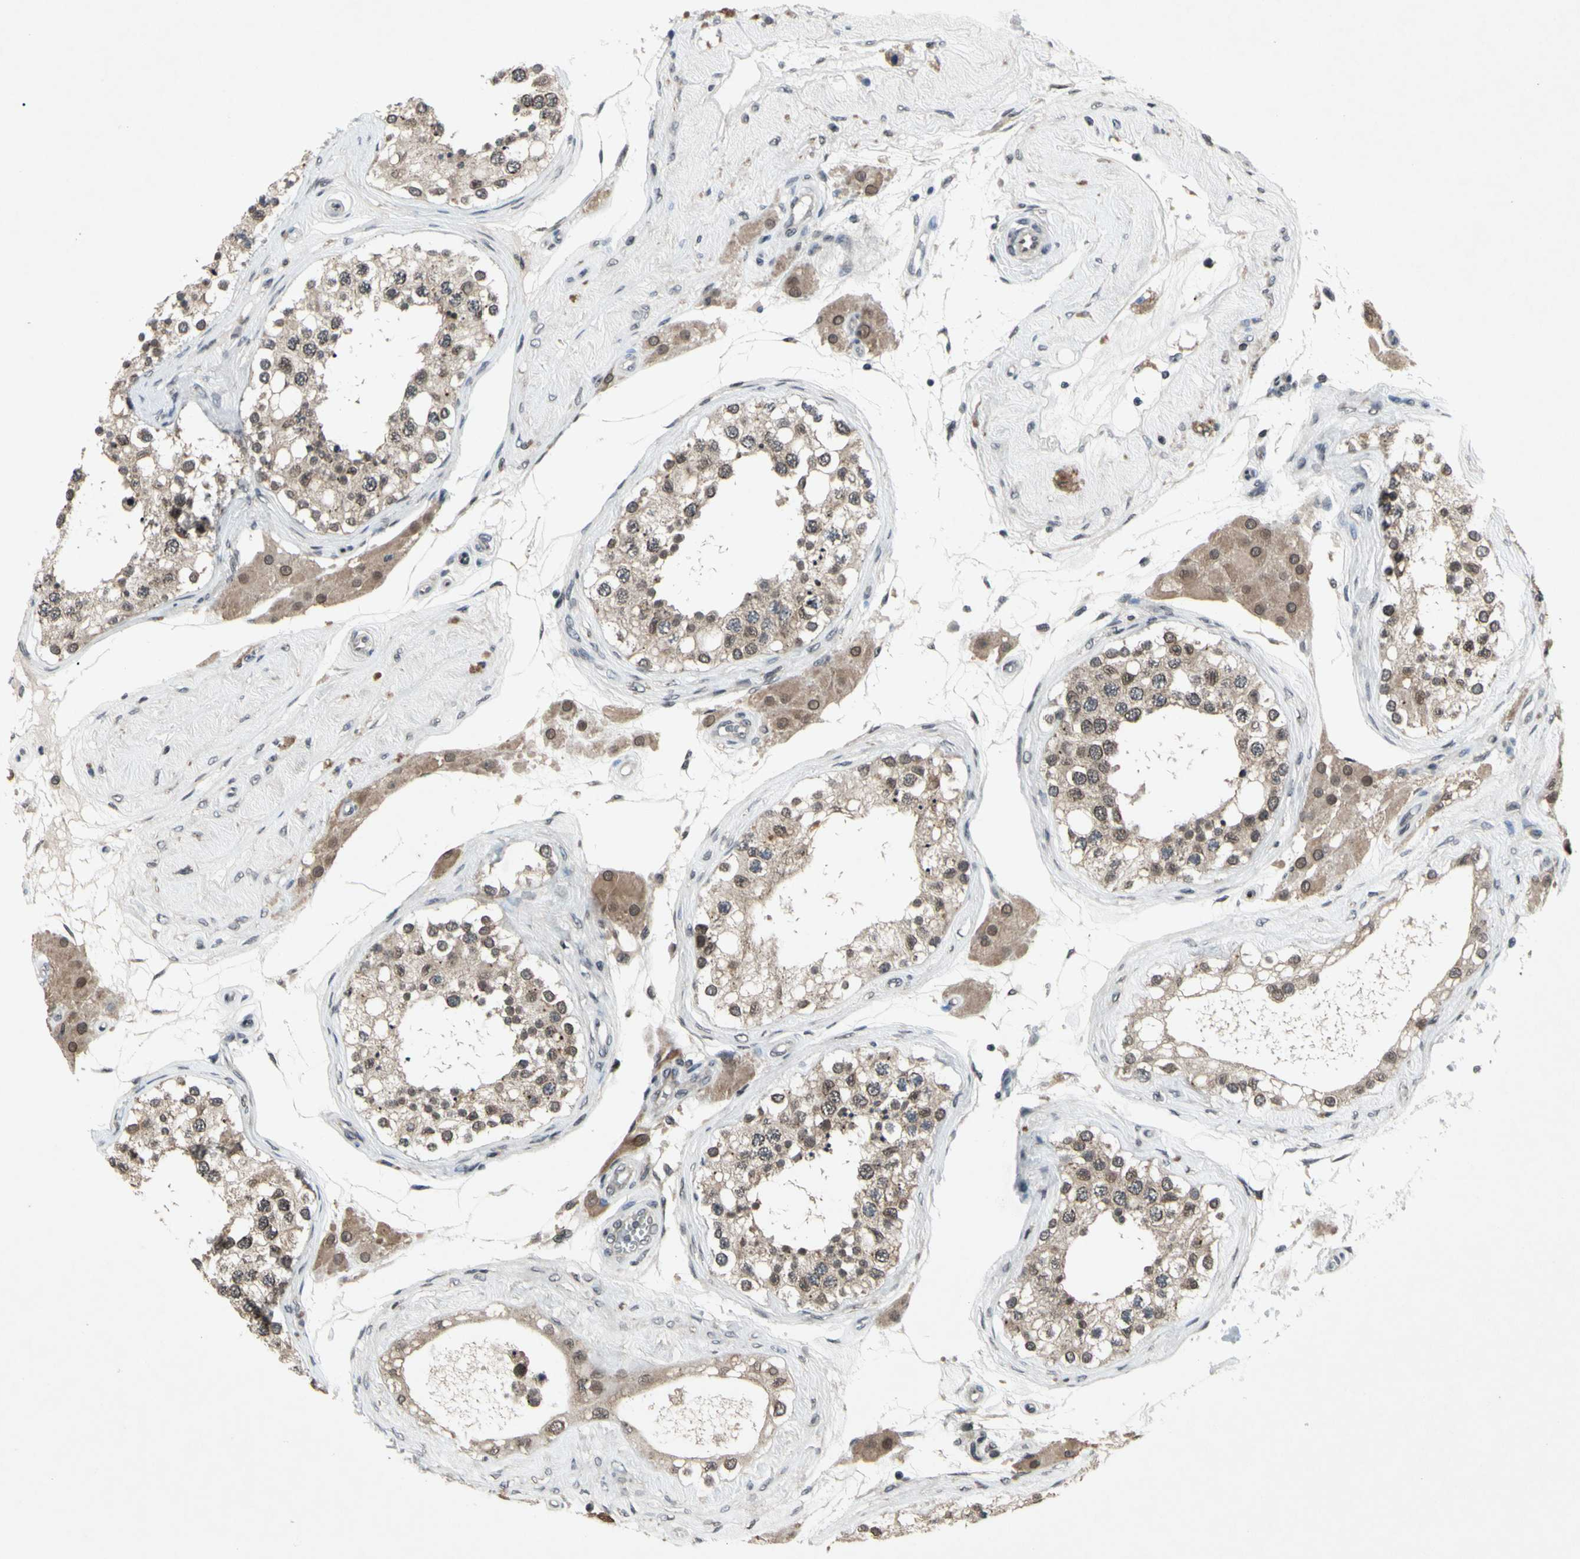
{"staining": {"intensity": "moderate", "quantity": "25%-75%", "location": "cytoplasmic/membranous,nuclear"}, "tissue": "testis", "cell_type": "Cells in seminiferous ducts", "image_type": "normal", "snomed": [{"axis": "morphology", "description": "Normal tissue, NOS"}, {"axis": "topography", "description": "Testis"}], "caption": "Cells in seminiferous ducts demonstrate medium levels of moderate cytoplasmic/membranous,nuclear expression in about 25%-75% of cells in benign testis. (Brightfield microscopy of DAB IHC at high magnification).", "gene": "XPO1", "patient": {"sex": "male", "age": 68}}